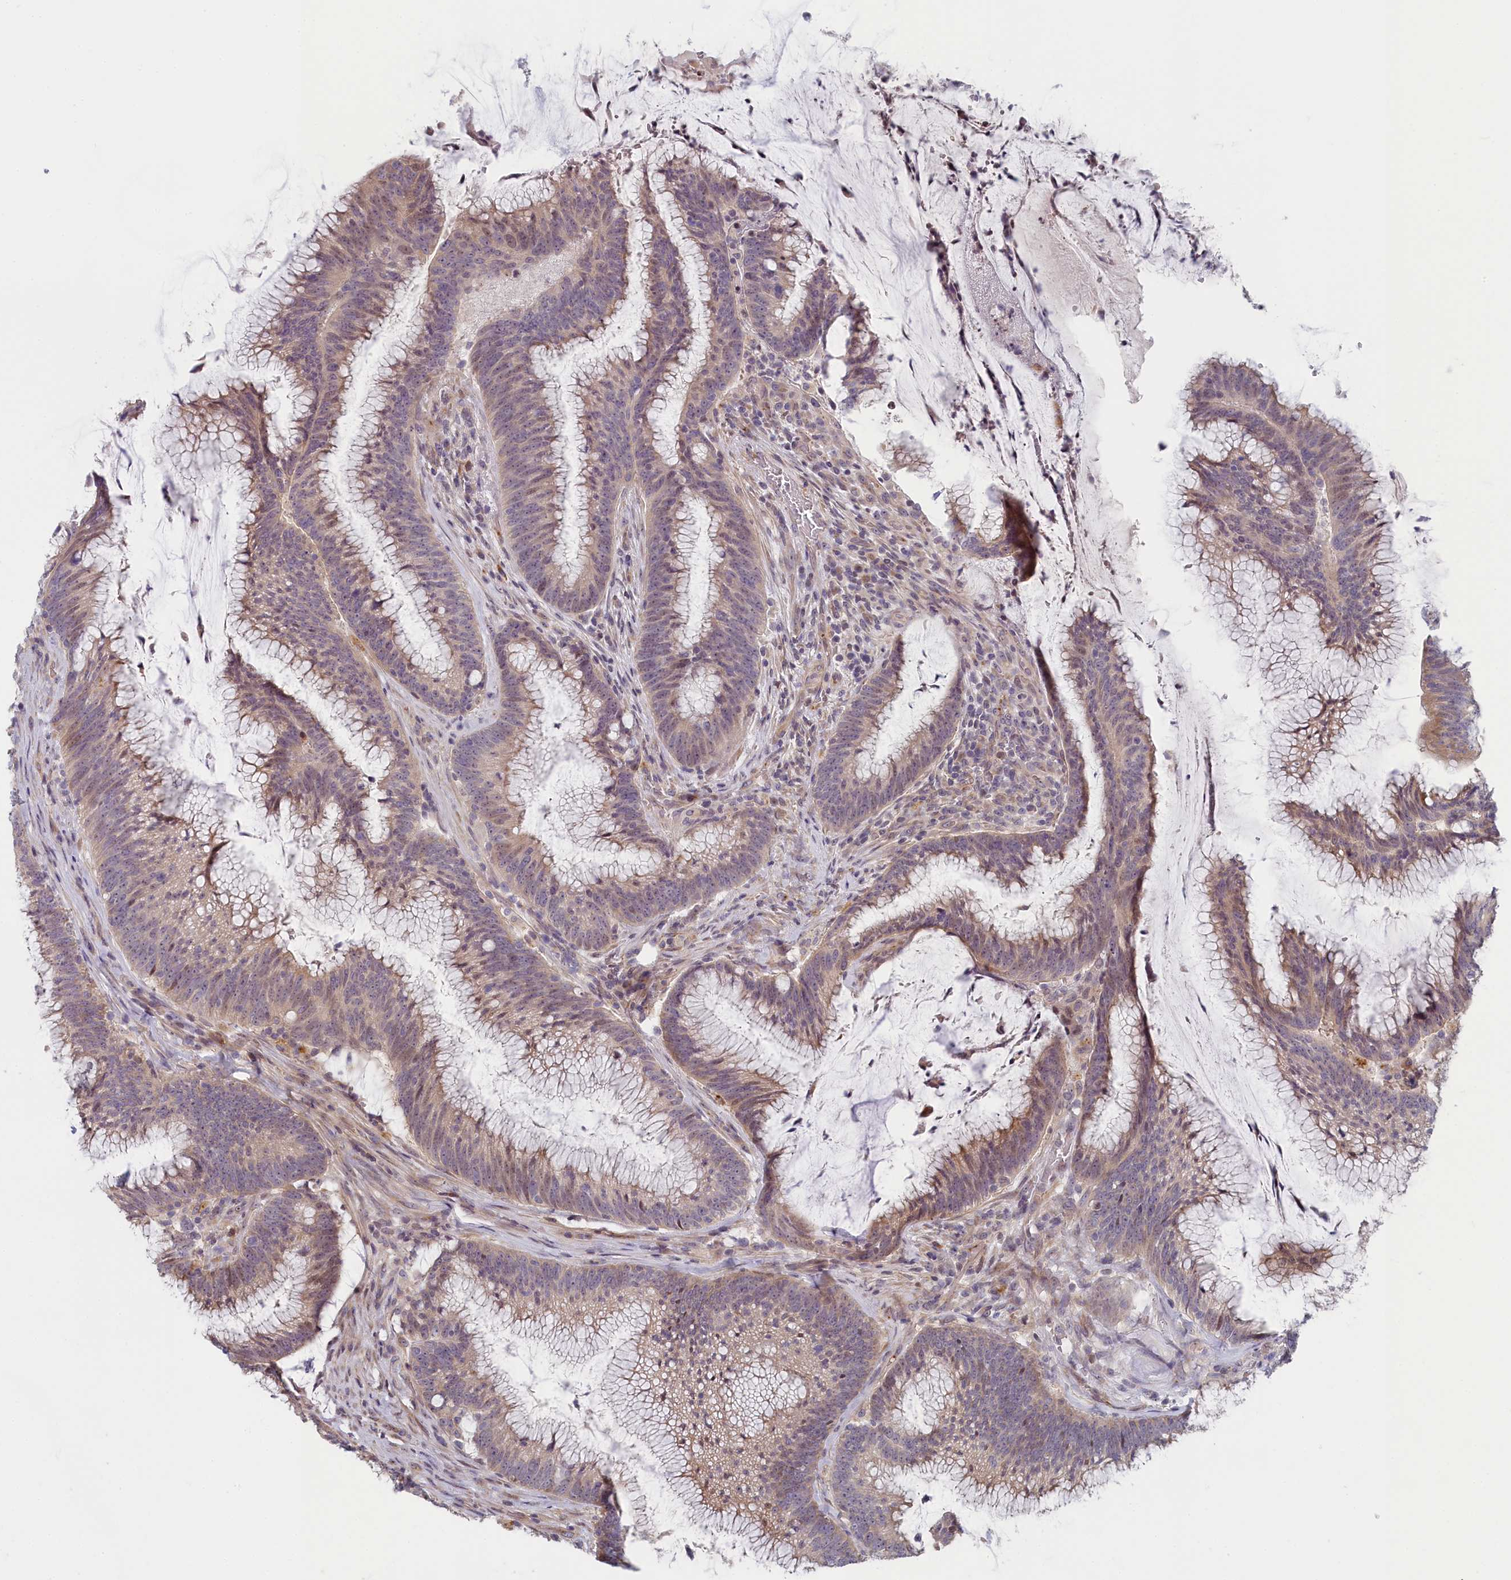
{"staining": {"intensity": "weak", "quantity": "25%-75%", "location": "cytoplasmic/membranous,nuclear"}, "tissue": "colorectal cancer", "cell_type": "Tumor cells", "image_type": "cancer", "snomed": [{"axis": "morphology", "description": "Adenocarcinoma, NOS"}, {"axis": "topography", "description": "Rectum"}], "caption": "Colorectal adenocarcinoma stained for a protein shows weak cytoplasmic/membranous and nuclear positivity in tumor cells.", "gene": "INTS4", "patient": {"sex": "female", "age": 77}}